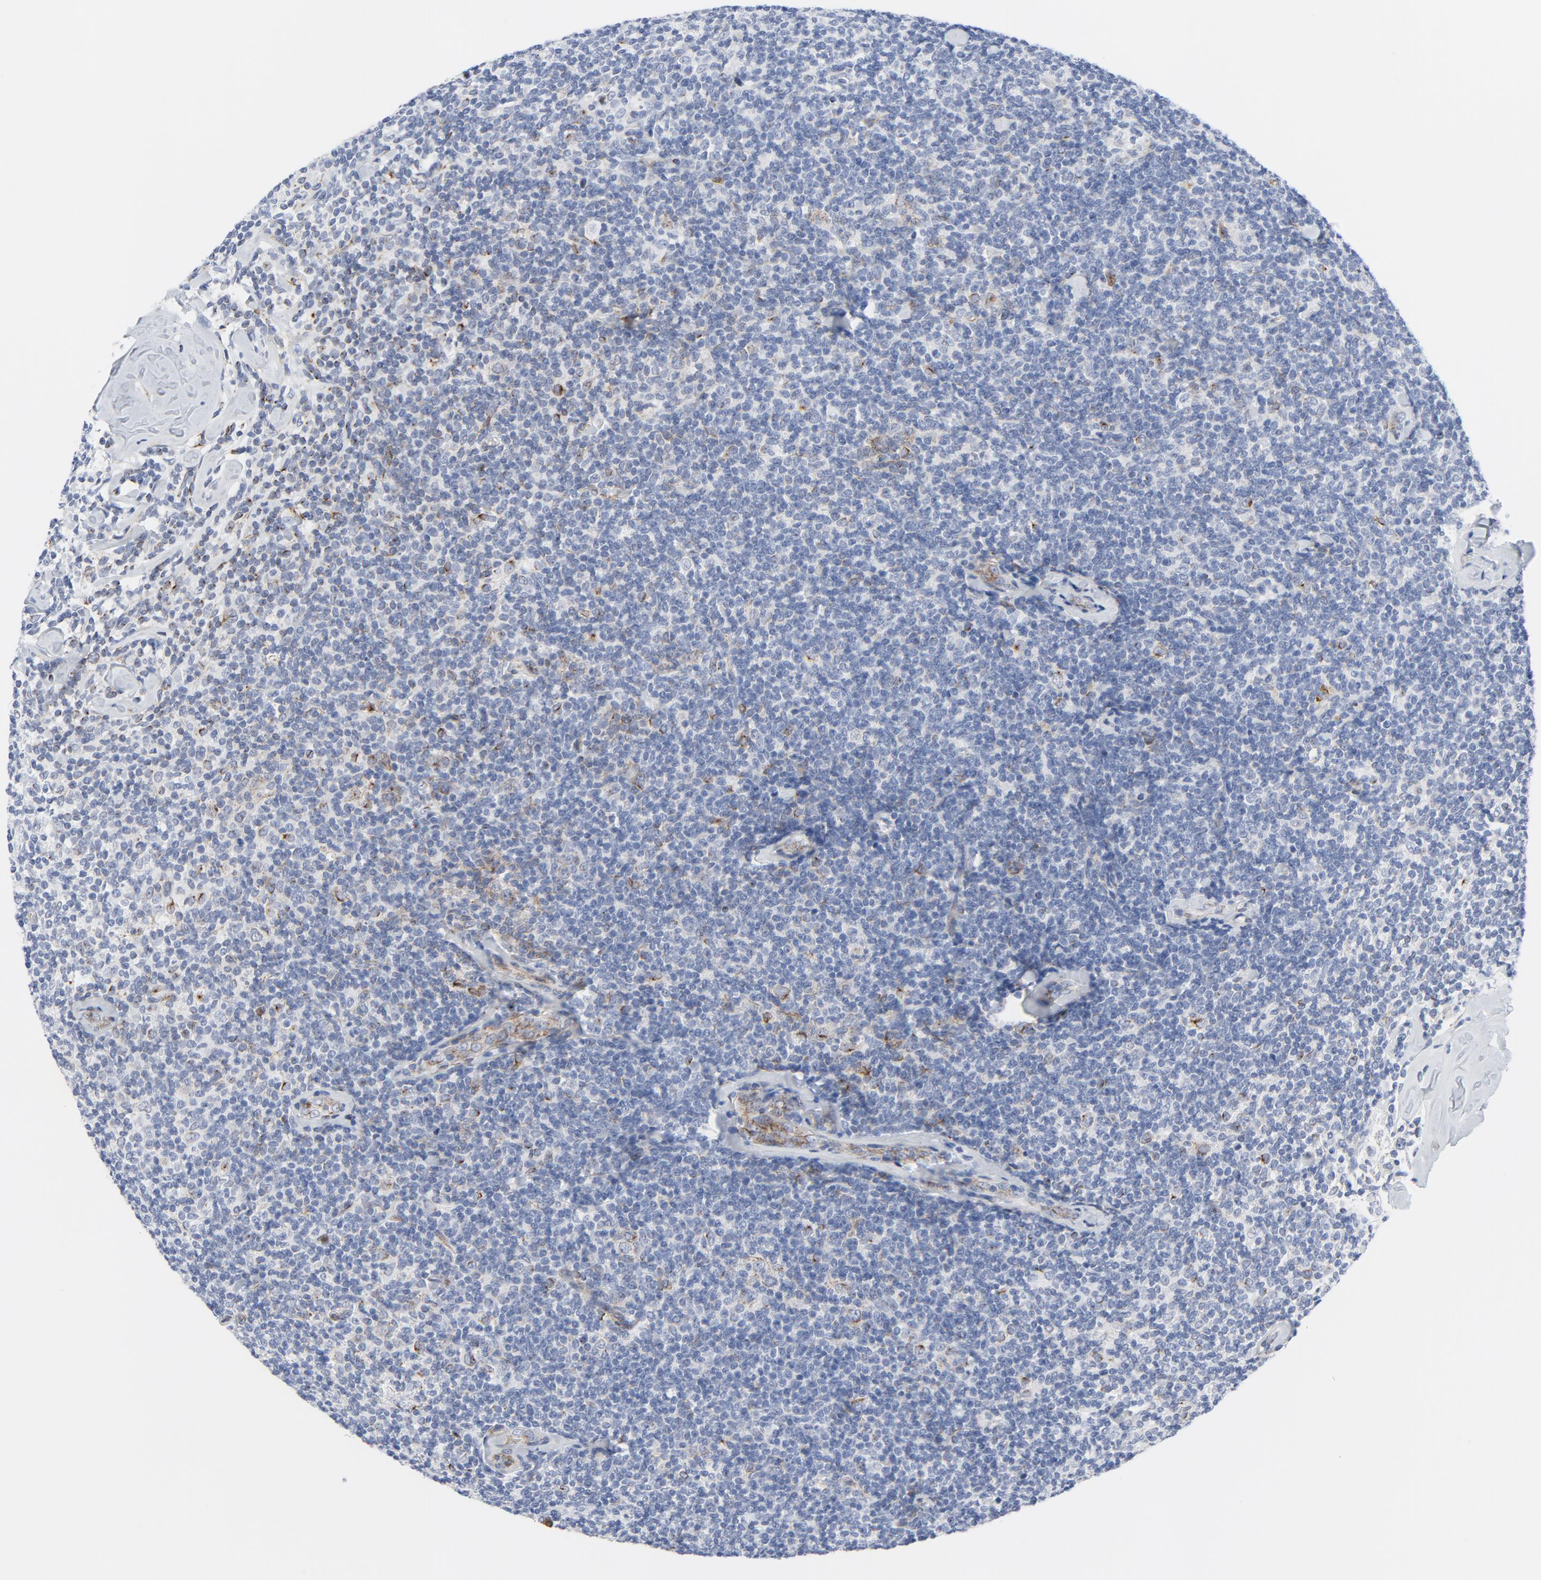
{"staining": {"intensity": "negative", "quantity": "none", "location": "none"}, "tissue": "lymphoma", "cell_type": "Tumor cells", "image_type": "cancer", "snomed": [{"axis": "morphology", "description": "Malignant lymphoma, non-Hodgkin's type, Low grade"}, {"axis": "topography", "description": "Lymph node"}], "caption": "Tumor cells show no significant protein expression in lymphoma.", "gene": "TUBB1", "patient": {"sex": "female", "age": 56}}